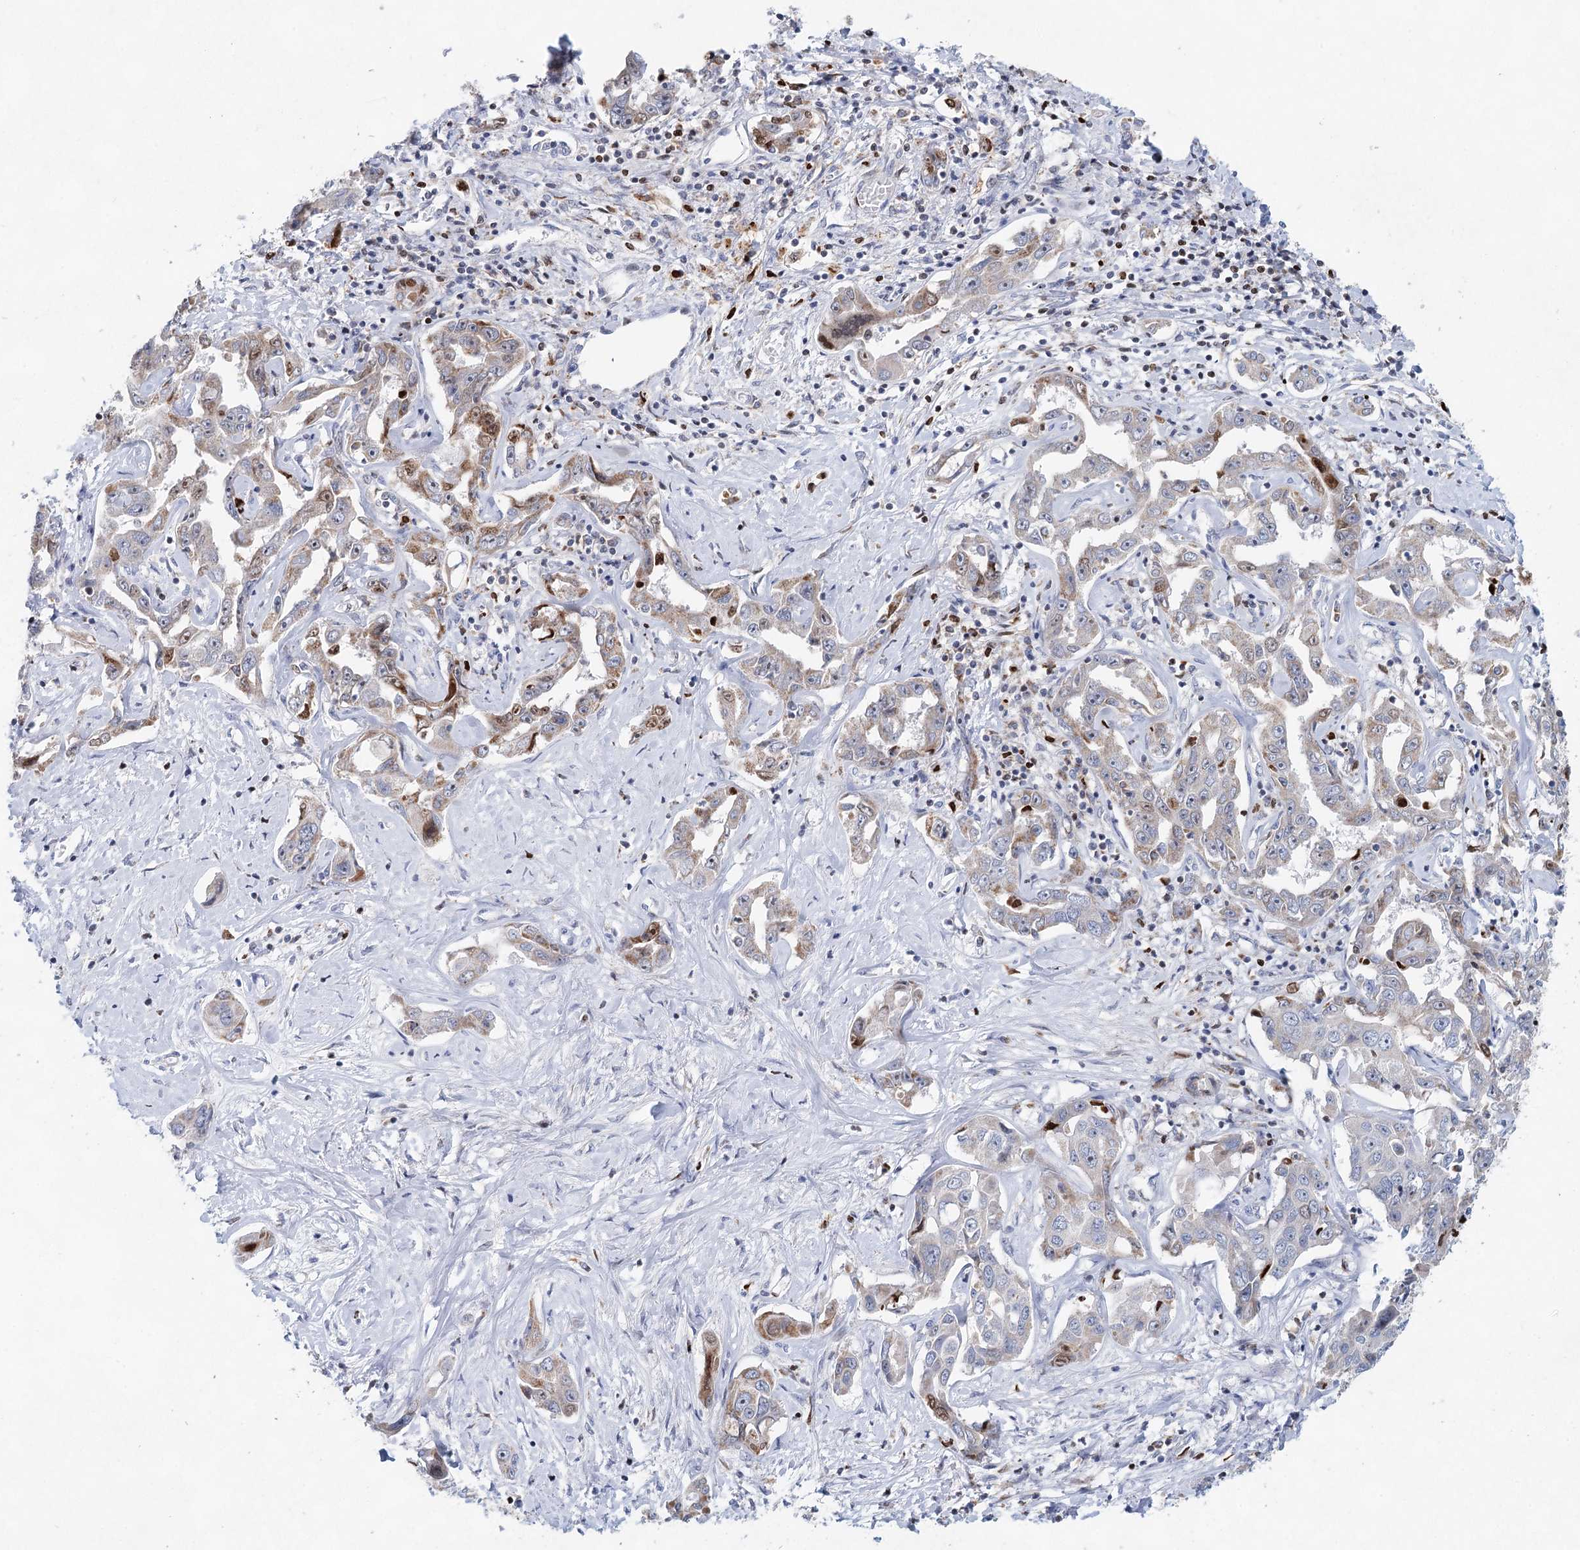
{"staining": {"intensity": "moderate", "quantity": "<25%", "location": "cytoplasmic/membranous,nuclear"}, "tissue": "liver cancer", "cell_type": "Tumor cells", "image_type": "cancer", "snomed": [{"axis": "morphology", "description": "Cholangiocarcinoma"}, {"axis": "topography", "description": "Liver"}], "caption": "Liver cholangiocarcinoma stained with a protein marker demonstrates moderate staining in tumor cells.", "gene": "XPO6", "patient": {"sex": "male", "age": 59}}